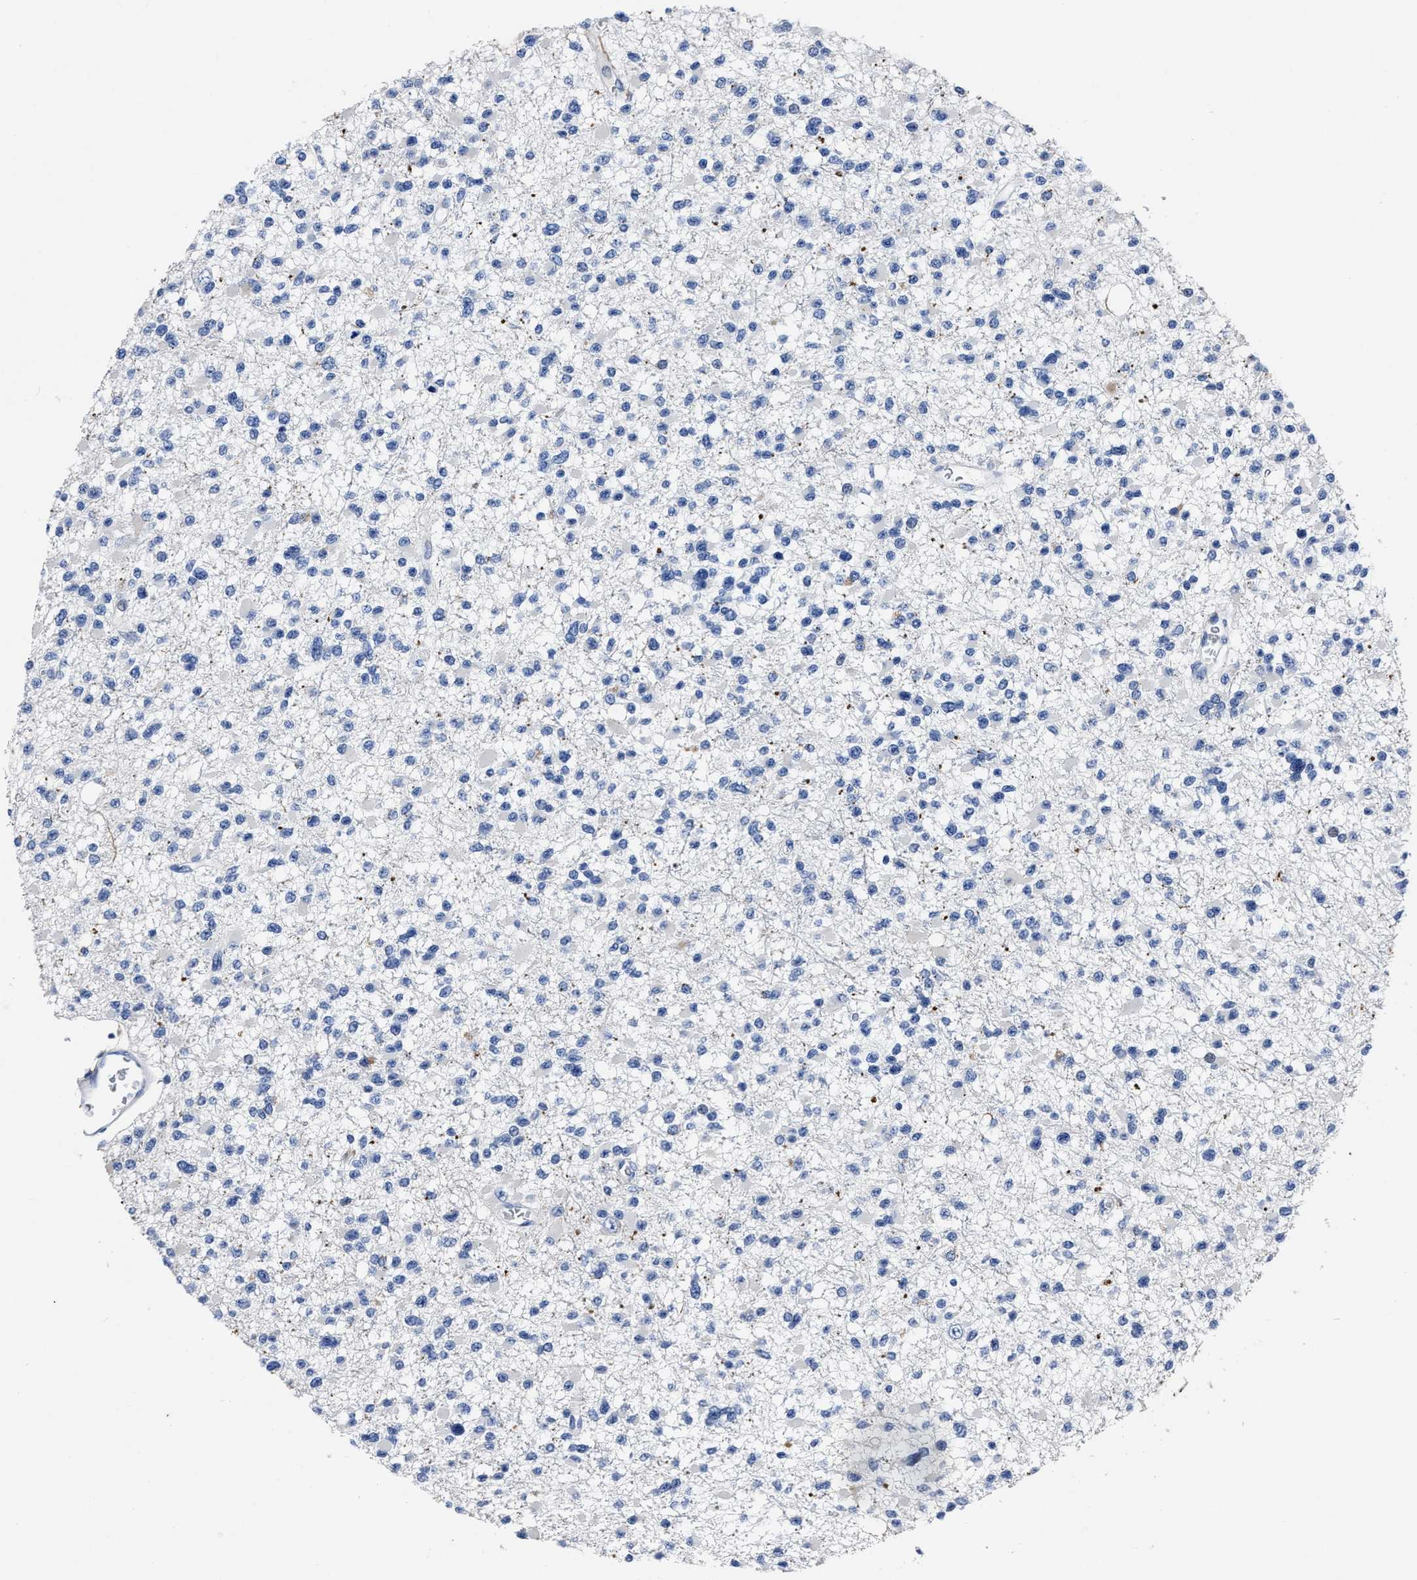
{"staining": {"intensity": "negative", "quantity": "none", "location": "none"}, "tissue": "glioma", "cell_type": "Tumor cells", "image_type": "cancer", "snomed": [{"axis": "morphology", "description": "Glioma, malignant, Low grade"}, {"axis": "topography", "description": "Brain"}], "caption": "DAB (3,3'-diaminobenzidine) immunohistochemical staining of glioma exhibits no significant expression in tumor cells.", "gene": "OR10G3", "patient": {"sex": "female", "age": 22}}